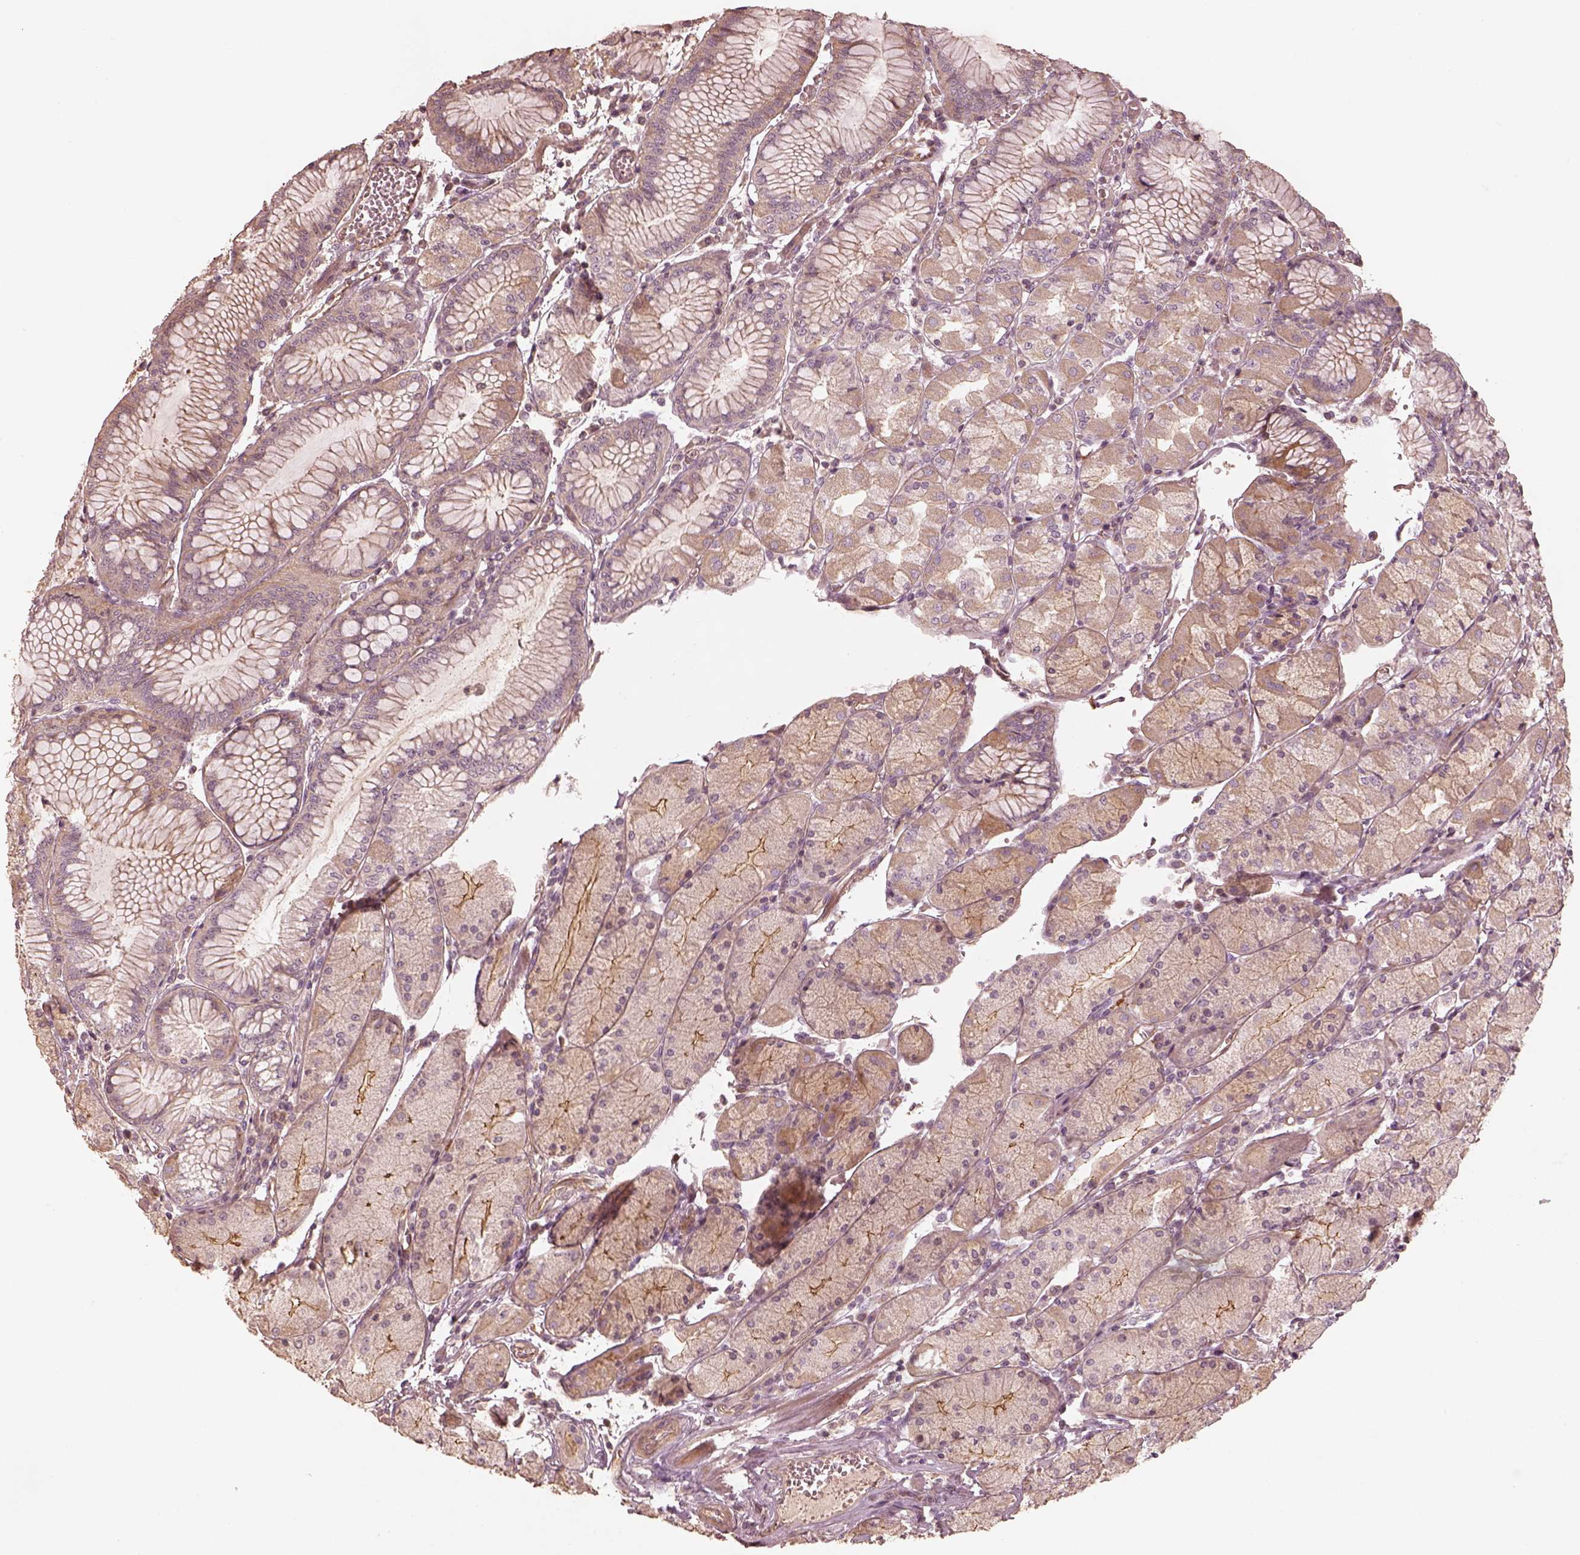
{"staining": {"intensity": "moderate", "quantity": "25%-75%", "location": "cytoplasmic/membranous"}, "tissue": "stomach", "cell_type": "Glandular cells", "image_type": "normal", "snomed": [{"axis": "morphology", "description": "Normal tissue, NOS"}, {"axis": "topography", "description": "Stomach, upper"}], "caption": "Glandular cells exhibit medium levels of moderate cytoplasmic/membranous positivity in approximately 25%-75% of cells in unremarkable human stomach. The staining was performed using DAB to visualize the protein expression in brown, while the nuclei were stained in blue with hematoxylin (Magnification: 20x).", "gene": "OTOGL", "patient": {"sex": "male", "age": 69}}